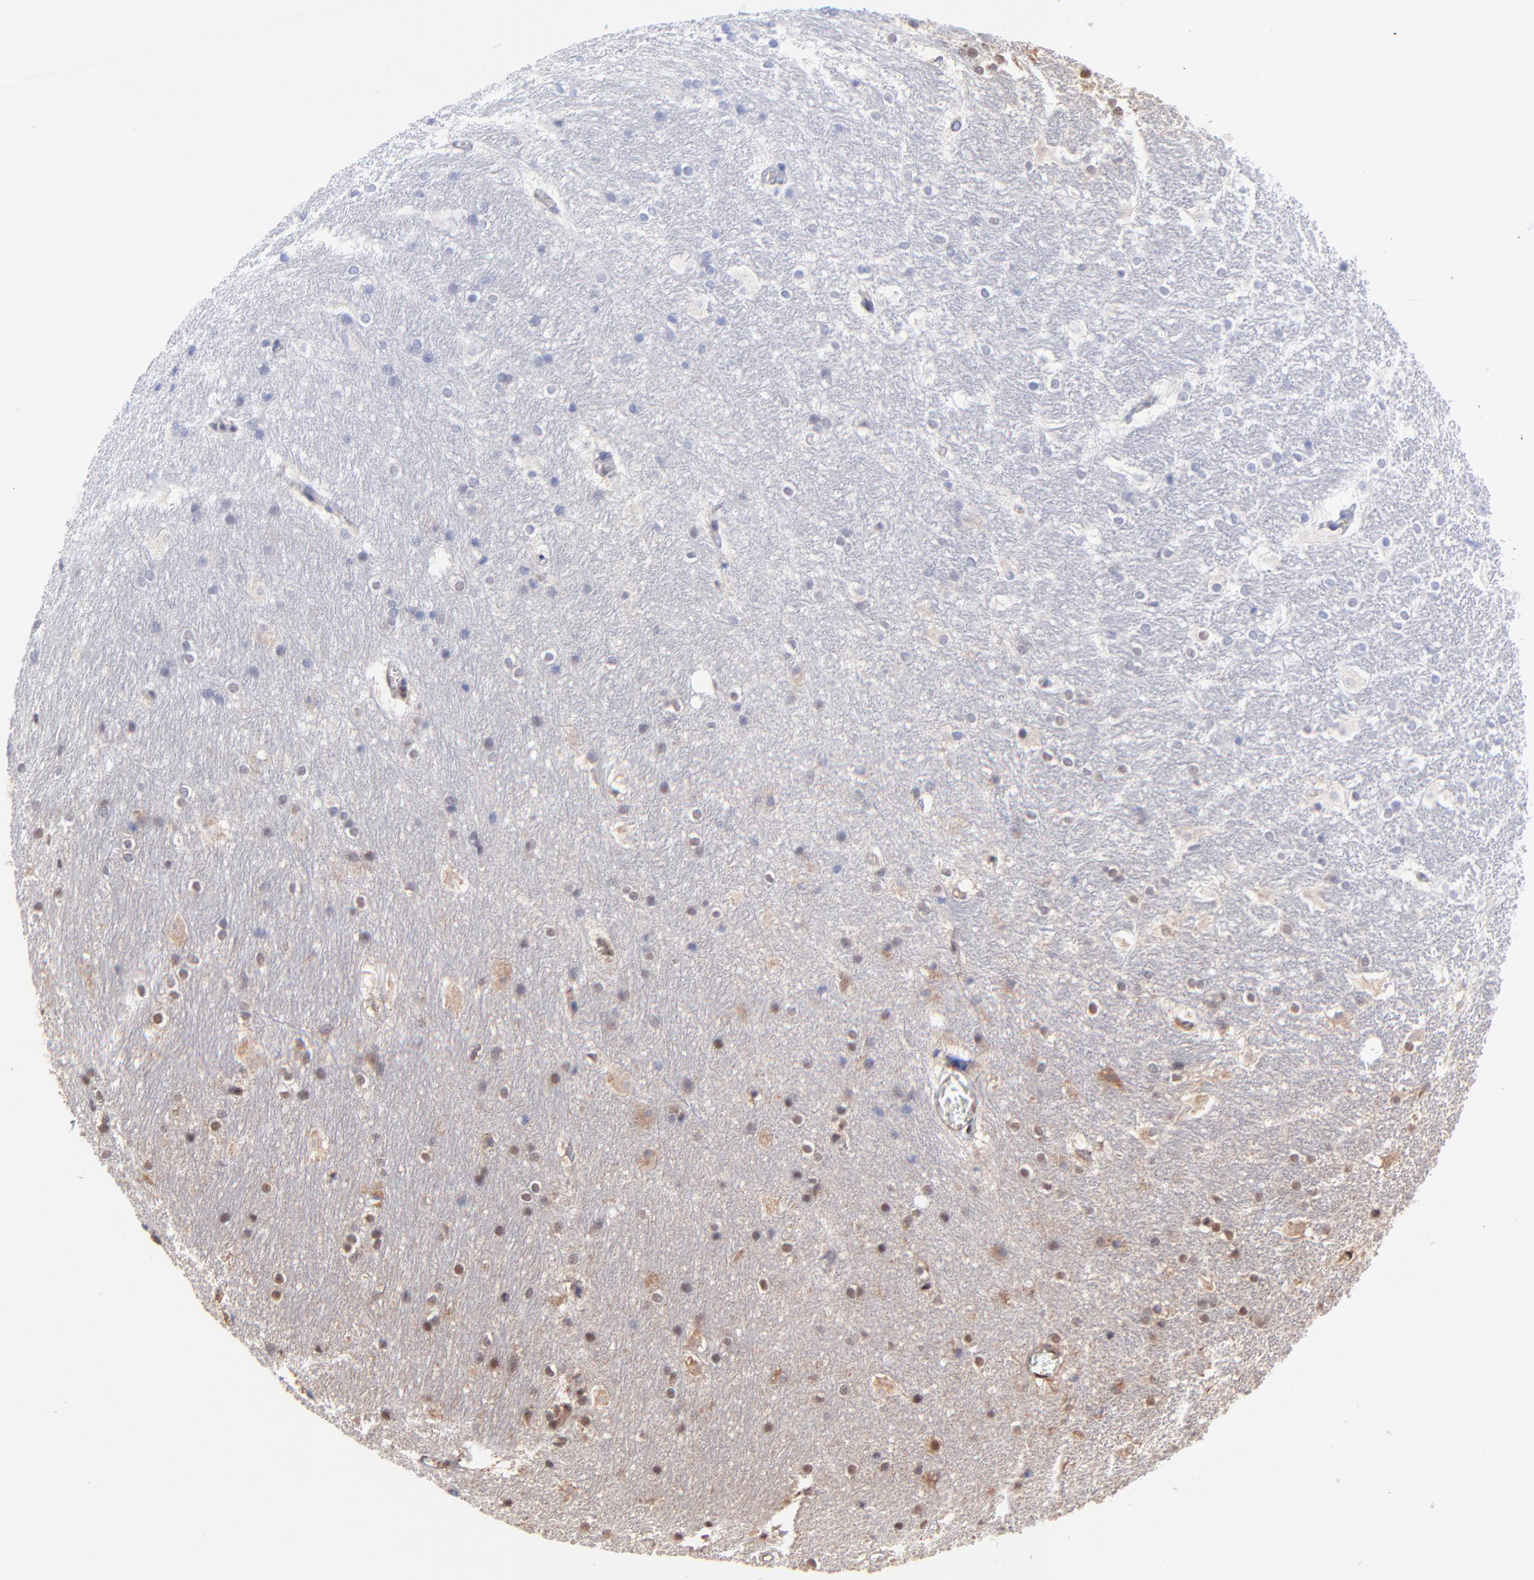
{"staining": {"intensity": "moderate", "quantity": "<25%", "location": "nuclear"}, "tissue": "hippocampus", "cell_type": "Glial cells", "image_type": "normal", "snomed": [{"axis": "morphology", "description": "Normal tissue, NOS"}, {"axis": "topography", "description": "Hippocampus"}], "caption": "Immunohistochemistry (IHC) histopathology image of normal hippocampus stained for a protein (brown), which shows low levels of moderate nuclear staining in about <25% of glial cells.", "gene": "PSMA6", "patient": {"sex": "female", "age": 19}}